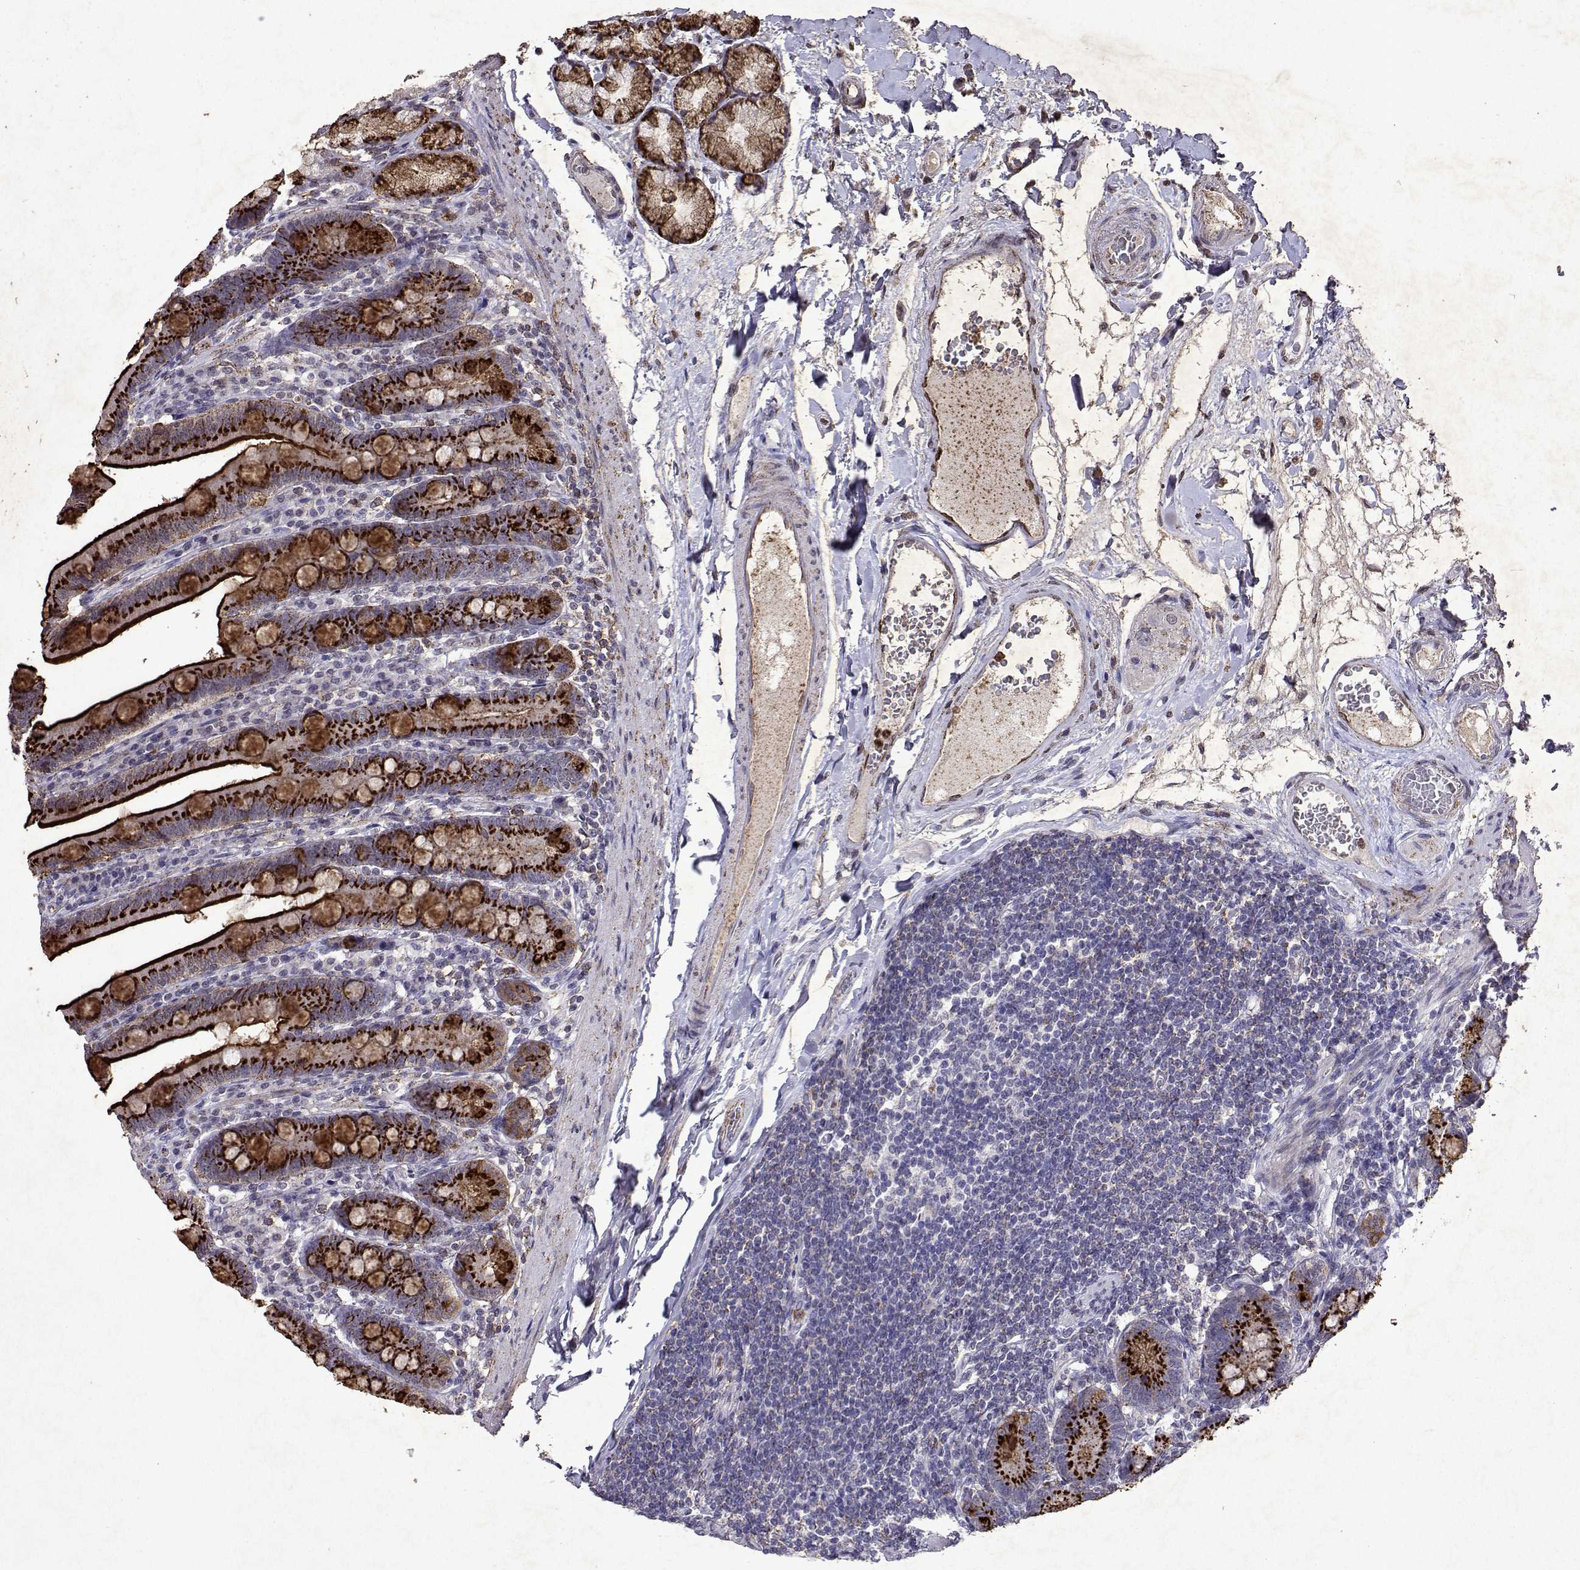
{"staining": {"intensity": "strong", "quantity": "<25%", "location": "cytoplasmic/membranous"}, "tissue": "duodenum", "cell_type": "Glandular cells", "image_type": "normal", "snomed": [{"axis": "morphology", "description": "Normal tissue, NOS"}, {"axis": "topography", "description": "Duodenum"}], "caption": "Strong cytoplasmic/membranous protein expression is appreciated in about <25% of glandular cells in duodenum. (DAB IHC, brown staining for protein, blue staining for nuclei).", "gene": "DUSP28", "patient": {"sex": "female", "age": 67}}